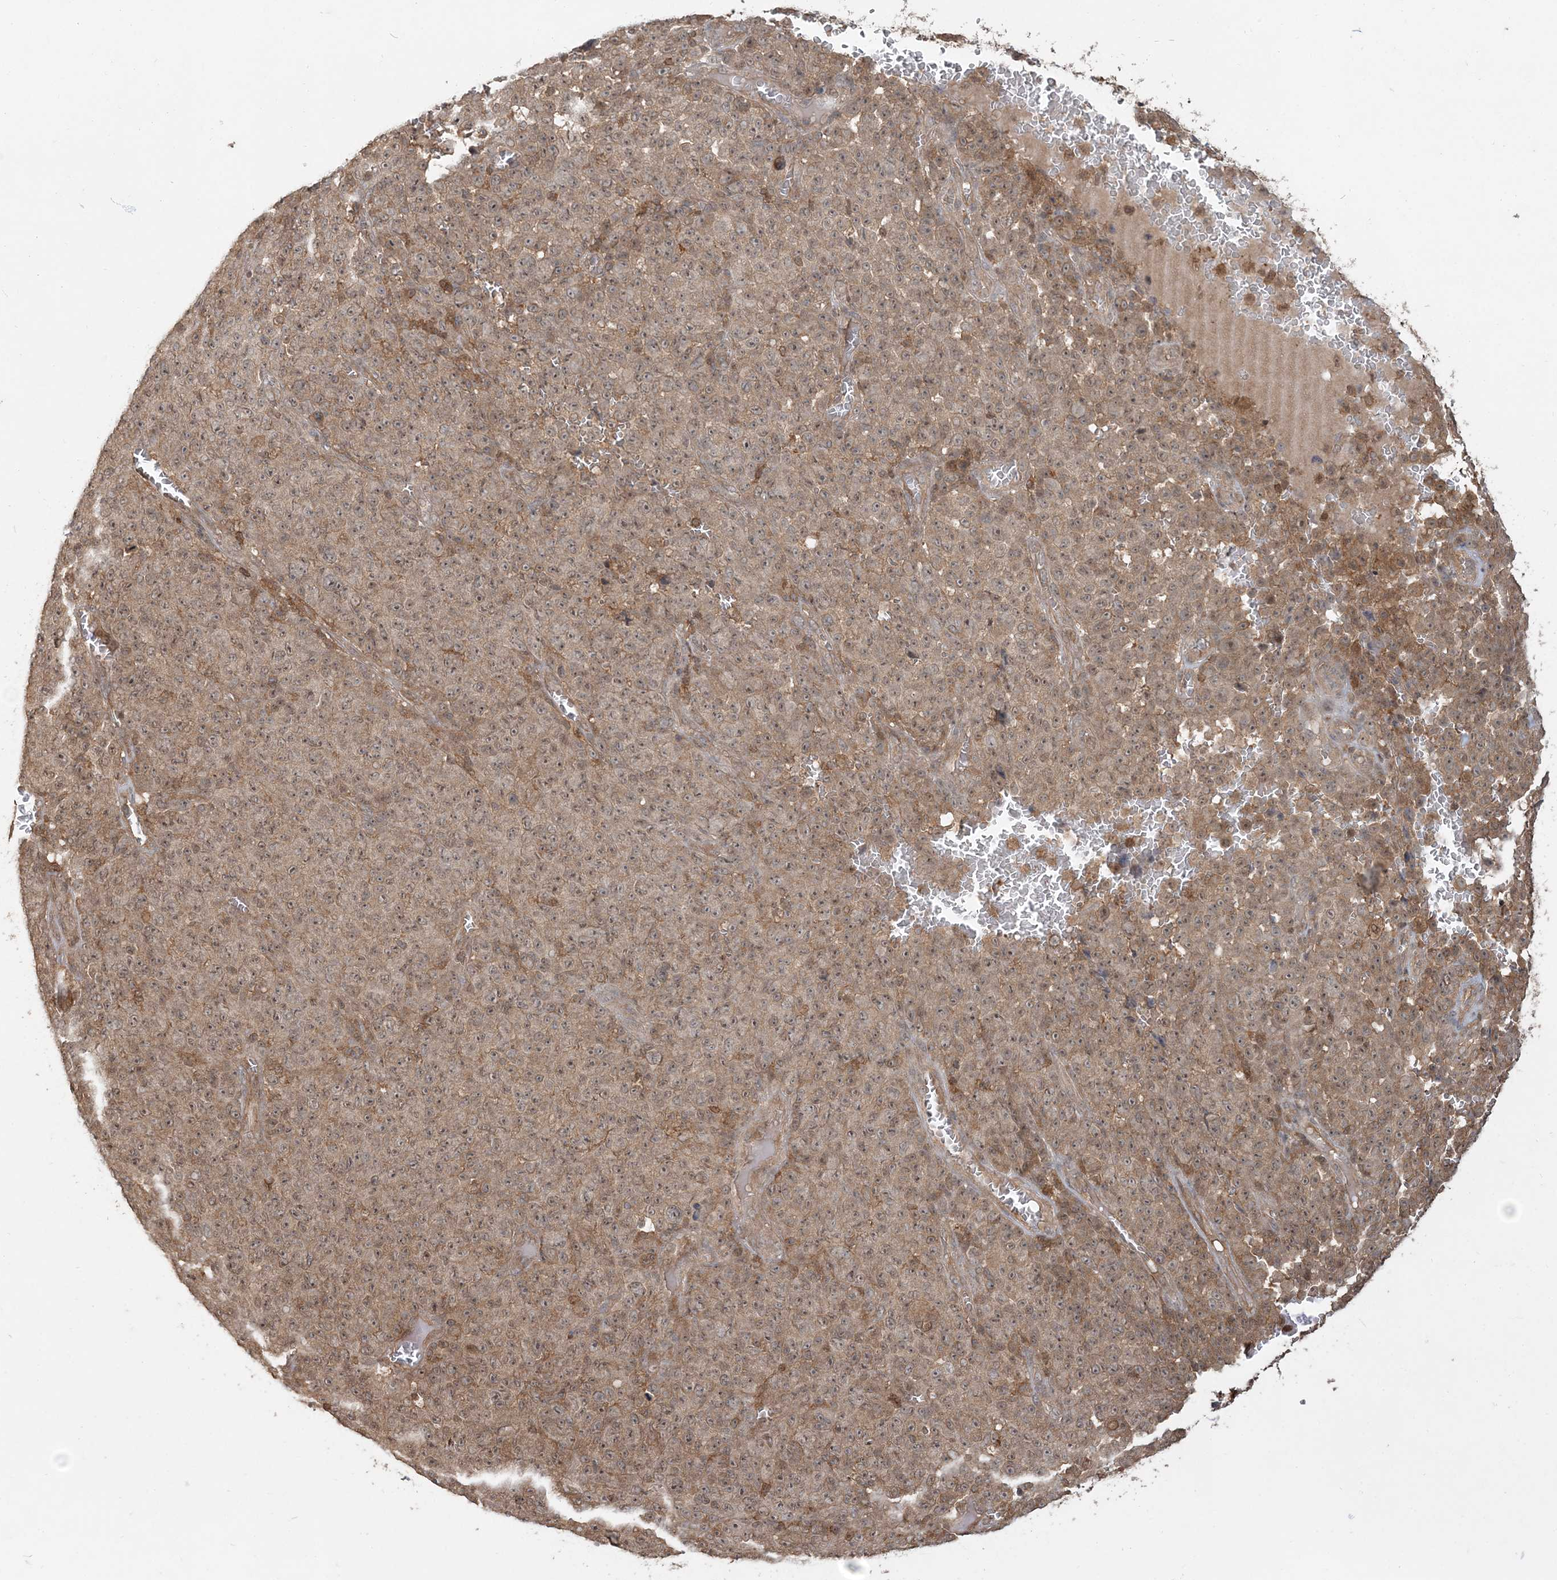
{"staining": {"intensity": "moderate", "quantity": ">75%", "location": "cytoplasmic/membranous"}, "tissue": "melanoma", "cell_type": "Tumor cells", "image_type": "cancer", "snomed": [{"axis": "morphology", "description": "Malignant melanoma, NOS"}, {"axis": "topography", "description": "Skin"}], "caption": "This is an image of IHC staining of malignant melanoma, which shows moderate expression in the cytoplasmic/membranous of tumor cells.", "gene": "CAB39", "patient": {"sex": "female", "age": 82}}